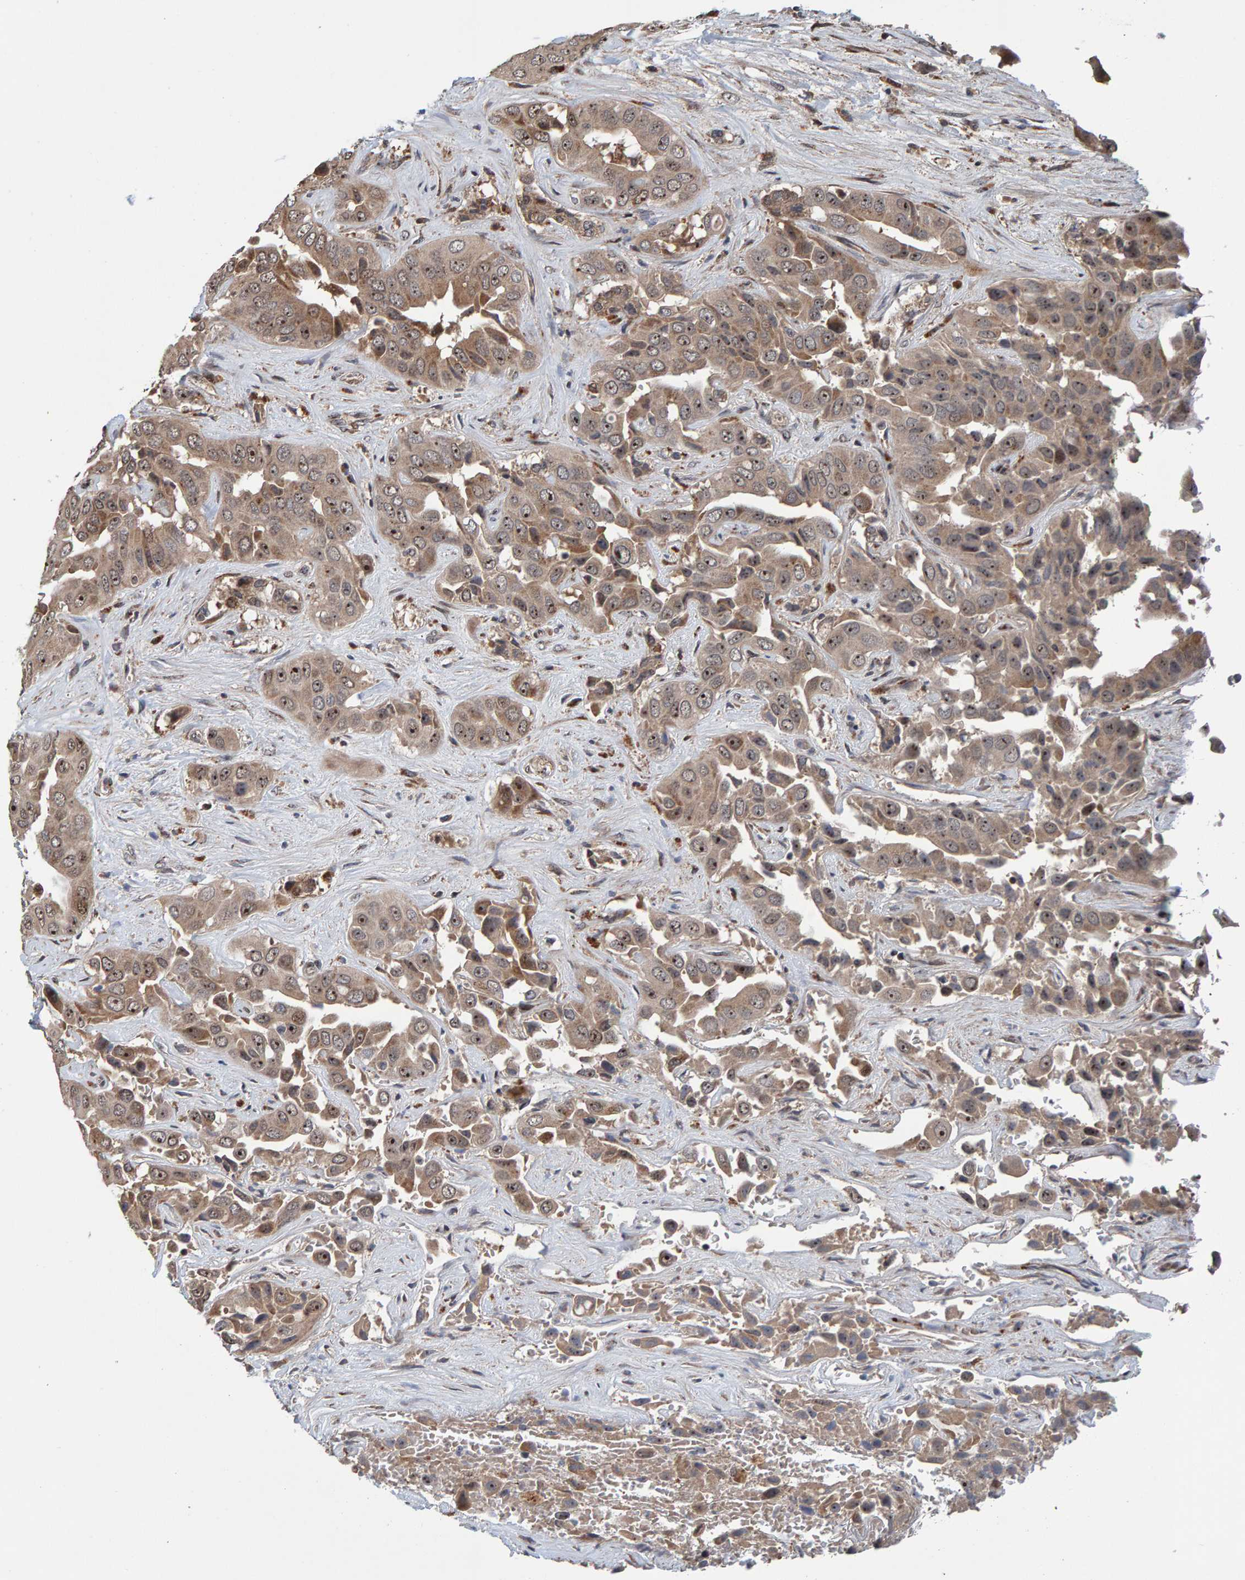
{"staining": {"intensity": "weak", "quantity": ">75%", "location": "cytoplasmic/membranous,nuclear"}, "tissue": "liver cancer", "cell_type": "Tumor cells", "image_type": "cancer", "snomed": [{"axis": "morphology", "description": "Cholangiocarcinoma"}, {"axis": "topography", "description": "Liver"}], "caption": "High-magnification brightfield microscopy of liver cancer stained with DAB (brown) and counterstained with hematoxylin (blue). tumor cells exhibit weak cytoplasmic/membranous and nuclear expression is identified in about>75% of cells. (brown staining indicates protein expression, while blue staining denotes nuclei).", "gene": "CCDC25", "patient": {"sex": "female", "age": 52}}